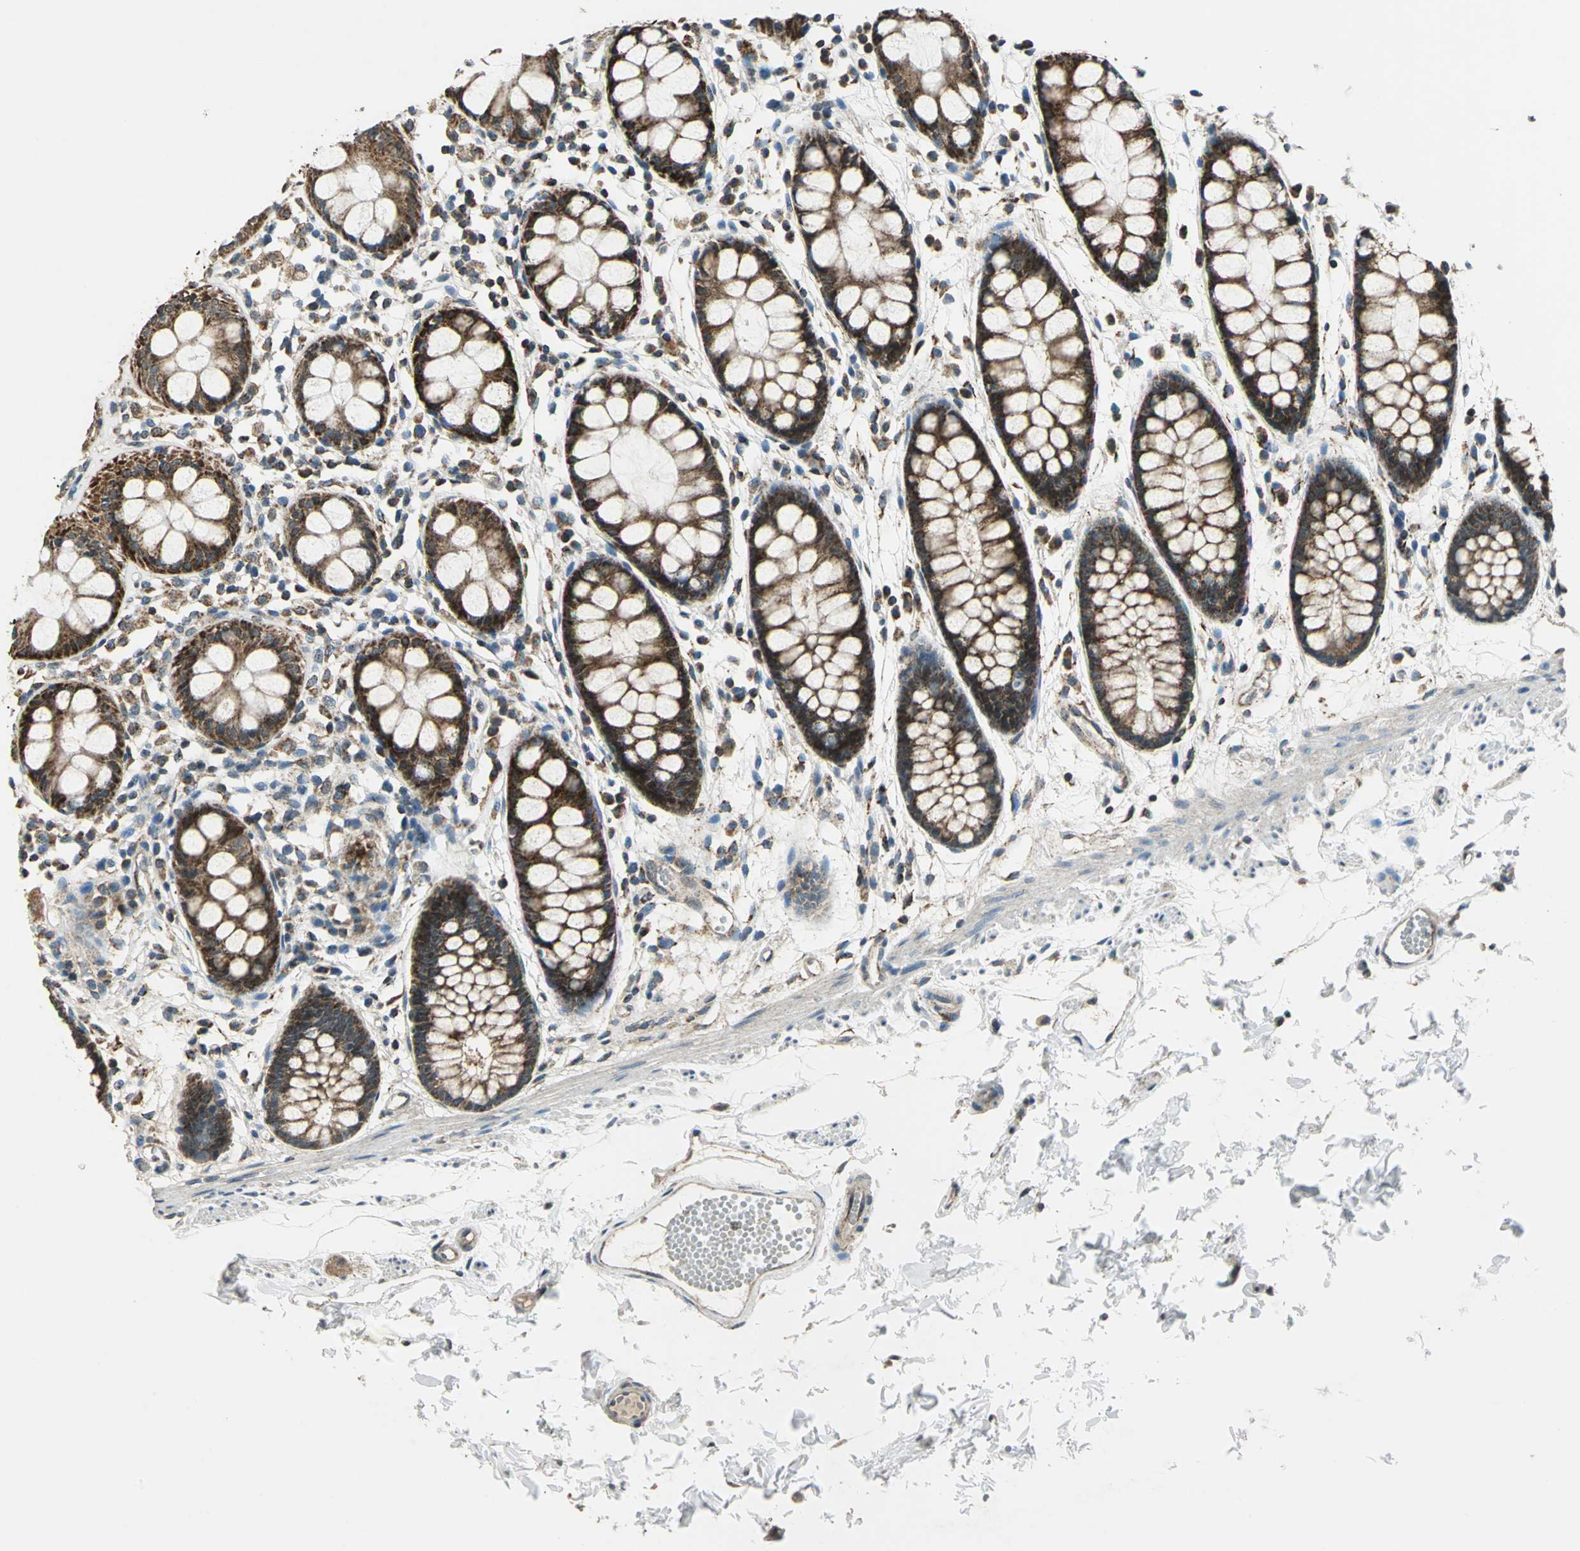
{"staining": {"intensity": "strong", "quantity": ">75%", "location": "cytoplasmic/membranous"}, "tissue": "rectum", "cell_type": "Glandular cells", "image_type": "normal", "snomed": [{"axis": "morphology", "description": "Normal tissue, NOS"}, {"axis": "topography", "description": "Rectum"}], "caption": "Rectum stained with DAB (3,3'-diaminobenzidine) immunohistochemistry reveals high levels of strong cytoplasmic/membranous expression in about >75% of glandular cells. The staining is performed using DAB (3,3'-diaminobenzidine) brown chromogen to label protein expression. The nuclei are counter-stained blue using hematoxylin.", "gene": "NUDT2", "patient": {"sex": "female", "age": 66}}